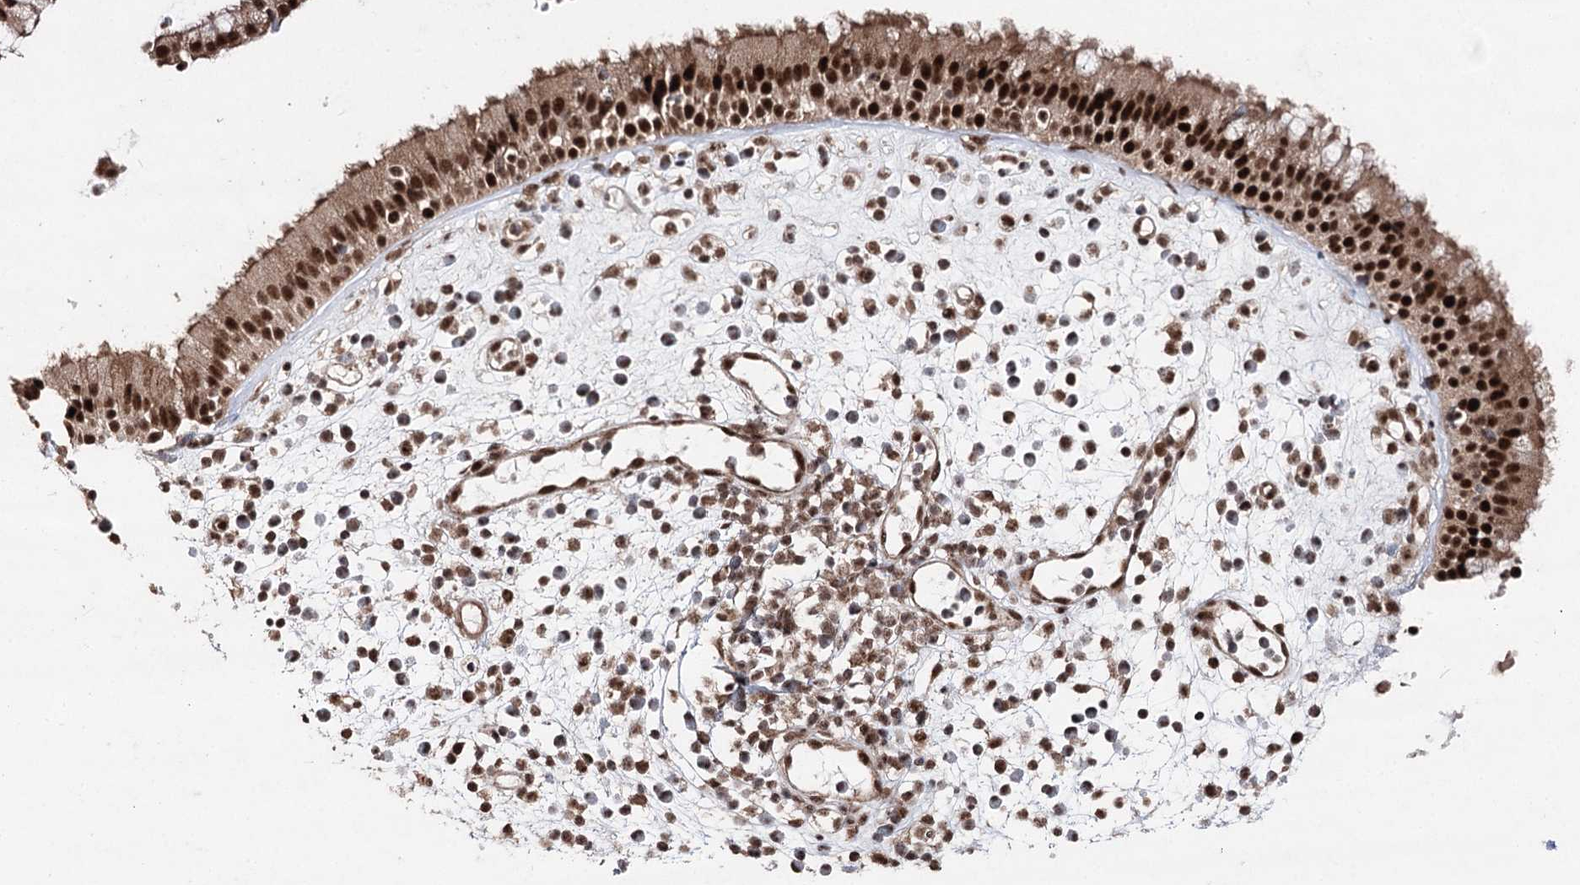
{"staining": {"intensity": "strong", "quantity": ">75%", "location": "cytoplasmic/membranous,nuclear"}, "tissue": "nasopharynx", "cell_type": "Respiratory epithelial cells", "image_type": "normal", "snomed": [{"axis": "morphology", "description": "Normal tissue, NOS"}, {"axis": "morphology", "description": "Inflammation, NOS"}, {"axis": "topography", "description": "Nasopharynx"}], "caption": "Immunohistochemistry (DAB) staining of normal human nasopharynx displays strong cytoplasmic/membranous,nuclear protein staining in approximately >75% of respiratory epithelial cells. The staining was performed using DAB (3,3'-diaminobenzidine) to visualize the protein expression in brown, while the nuclei were stained in blue with hematoxylin (Magnification: 20x).", "gene": "PDCD4", "patient": {"sex": "male", "age": 29}}